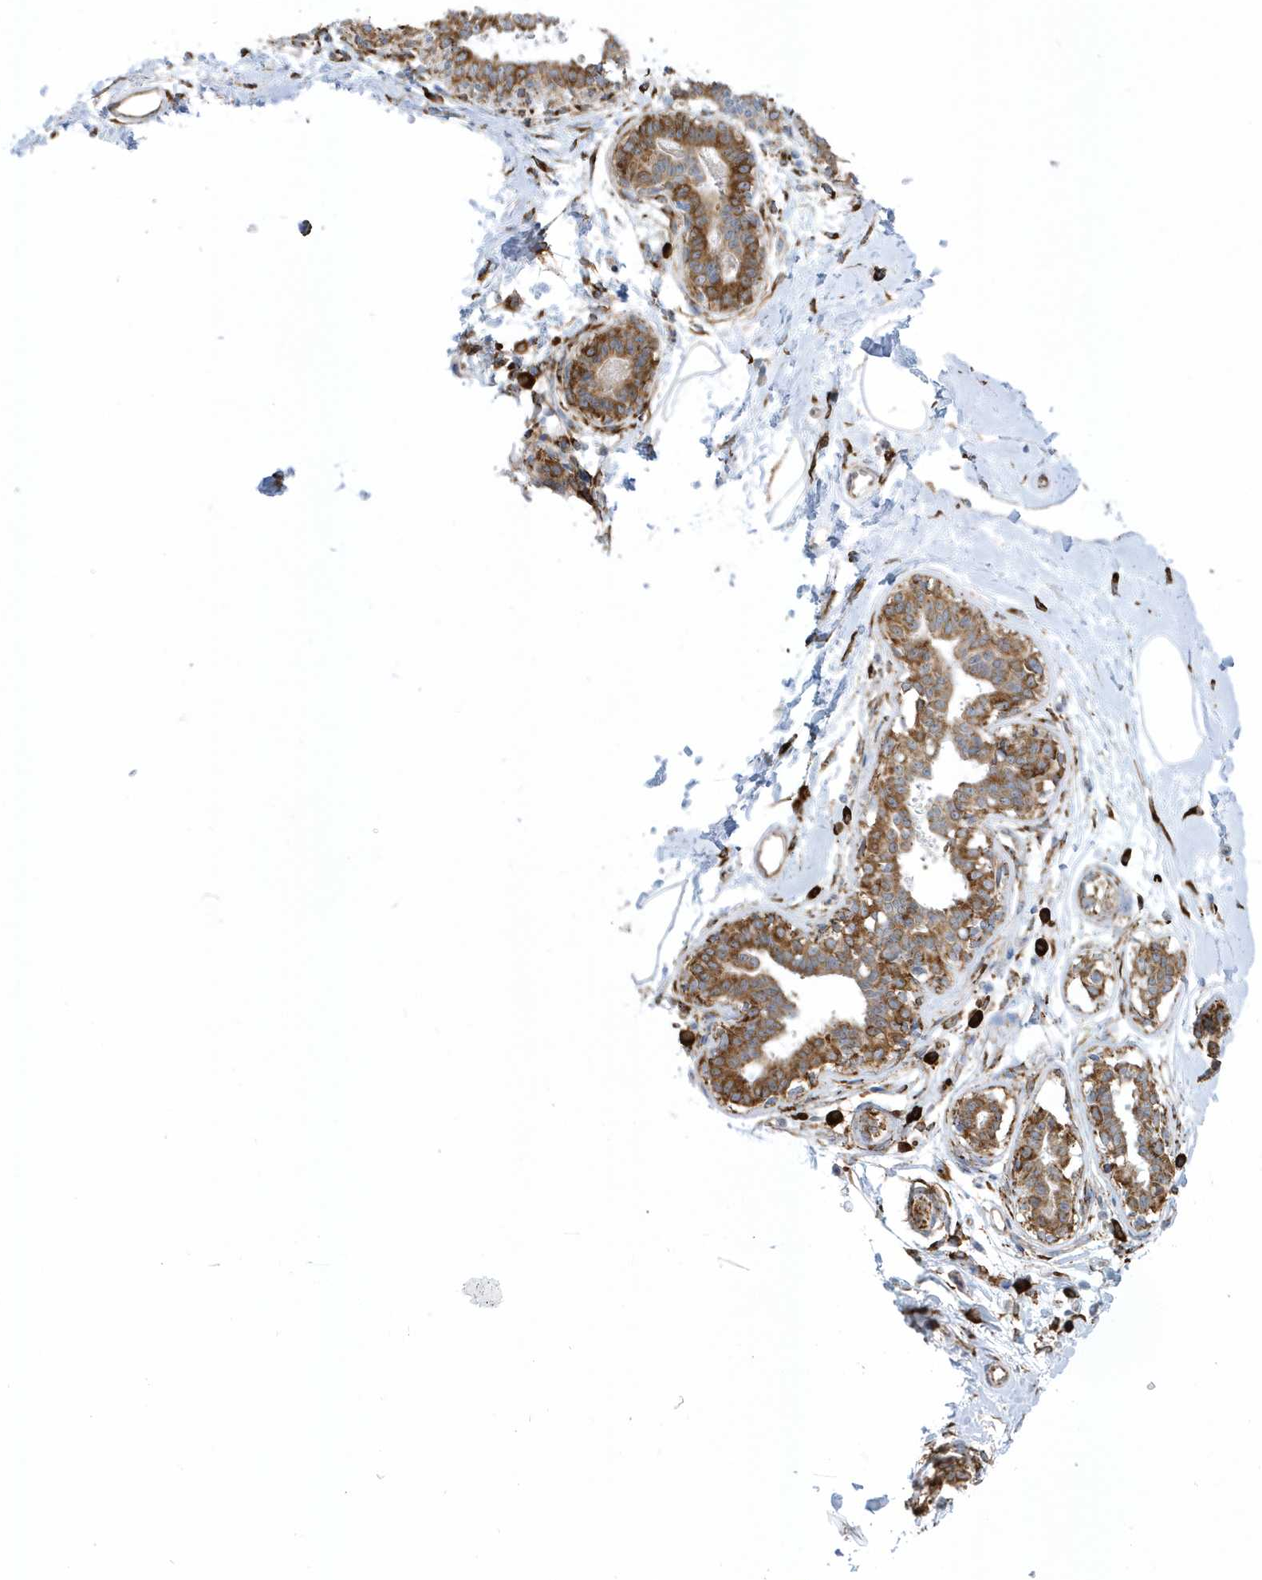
{"staining": {"intensity": "negative", "quantity": "none", "location": "none"}, "tissue": "breast", "cell_type": "Adipocytes", "image_type": "normal", "snomed": [{"axis": "morphology", "description": "Normal tissue, NOS"}, {"axis": "topography", "description": "Breast"}], "caption": "Immunohistochemical staining of benign breast displays no significant positivity in adipocytes. Nuclei are stained in blue.", "gene": "DCAF1", "patient": {"sex": "female", "age": 45}}